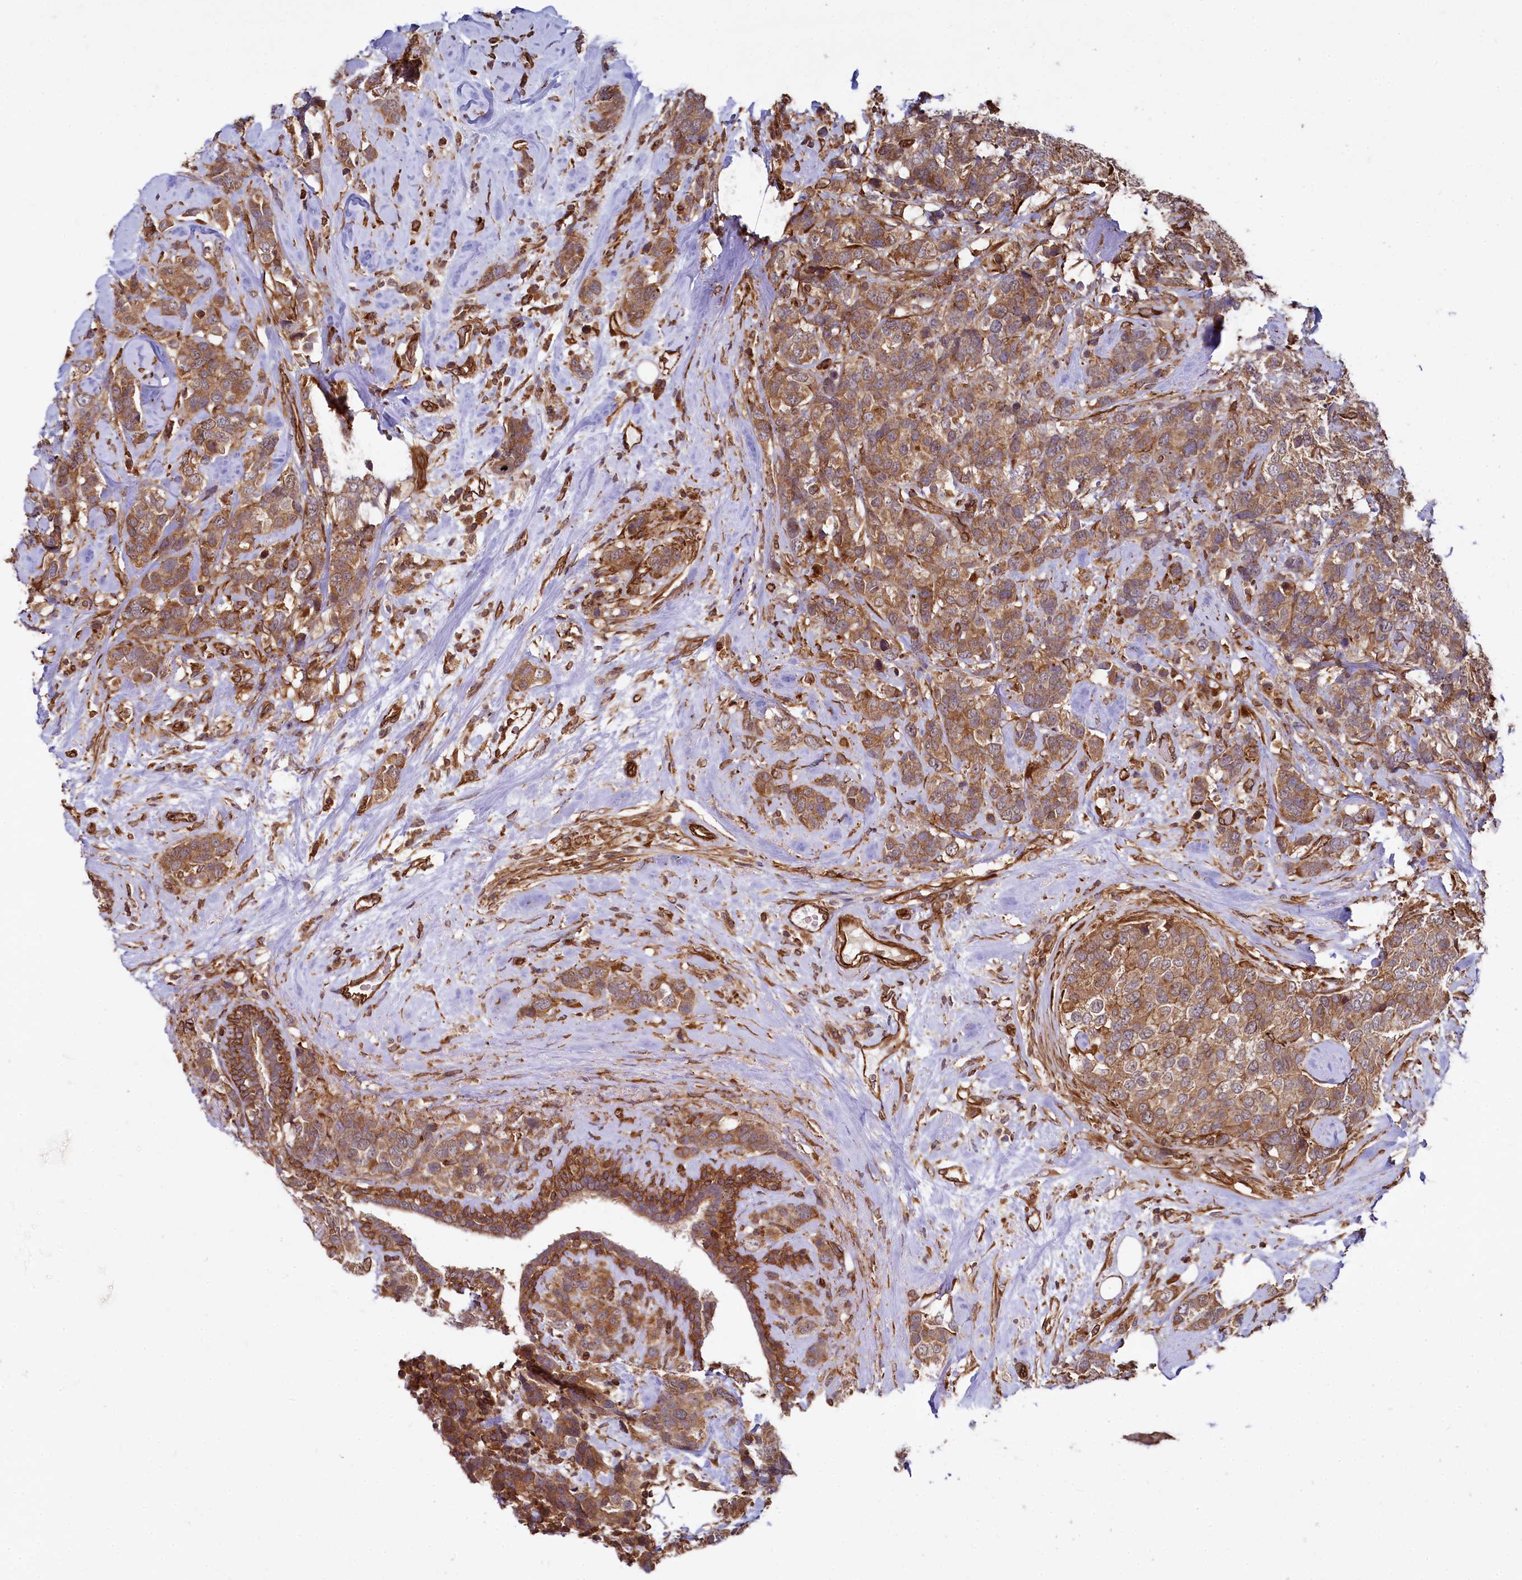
{"staining": {"intensity": "moderate", "quantity": ">75%", "location": "cytoplasmic/membranous"}, "tissue": "breast cancer", "cell_type": "Tumor cells", "image_type": "cancer", "snomed": [{"axis": "morphology", "description": "Lobular carcinoma"}, {"axis": "topography", "description": "Breast"}], "caption": "Breast cancer (lobular carcinoma) stained with a protein marker reveals moderate staining in tumor cells.", "gene": "SVIP", "patient": {"sex": "female", "age": 59}}